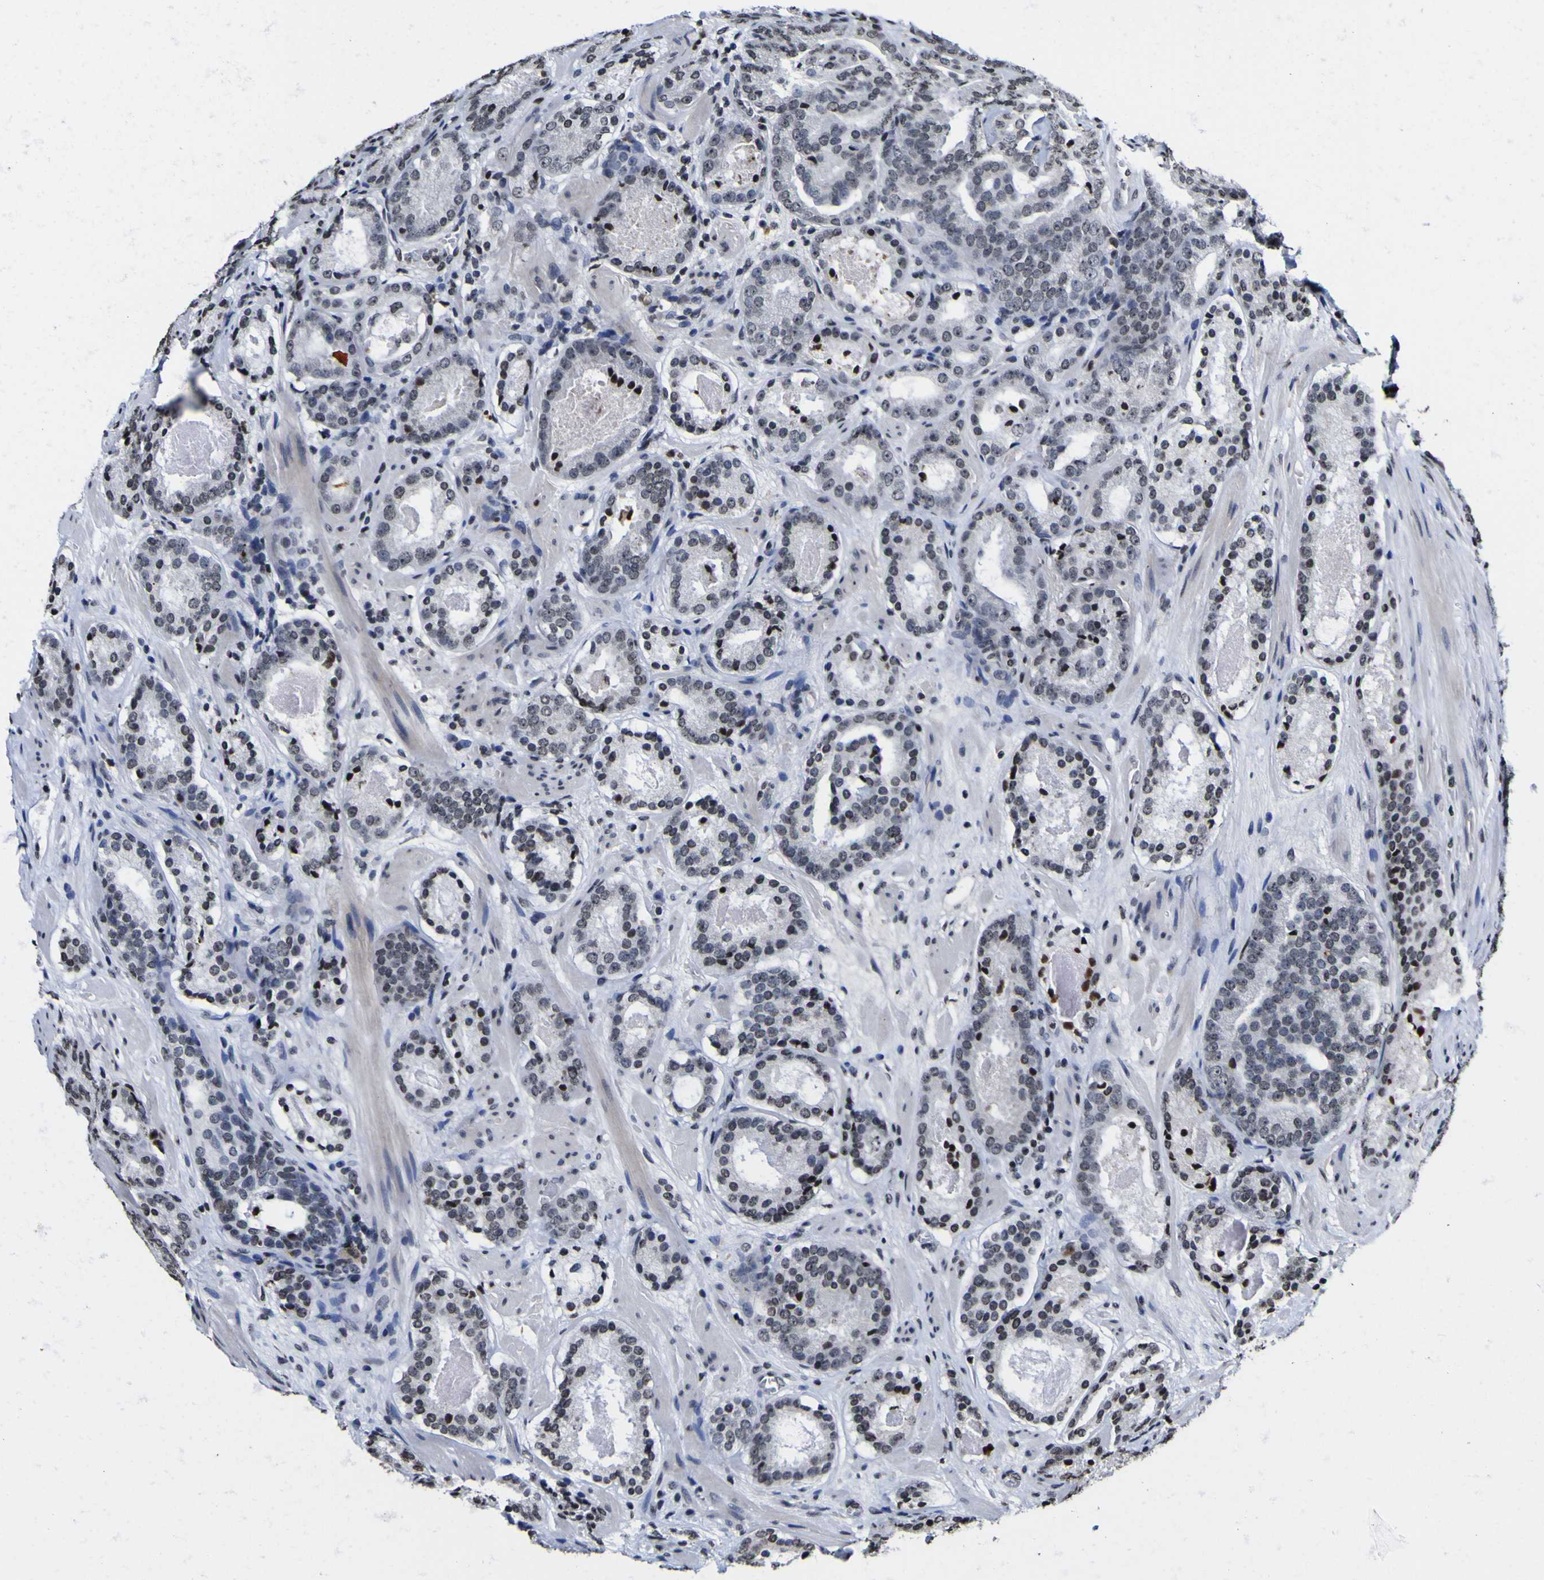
{"staining": {"intensity": "strong", "quantity": "<25%", "location": "nuclear"}, "tissue": "prostate cancer", "cell_type": "Tumor cells", "image_type": "cancer", "snomed": [{"axis": "morphology", "description": "Adenocarcinoma, Low grade"}, {"axis": "topography", "description": "Prostate"}], "caption": "This image shows IHC staining of human prostate adenocarcinoma (low-grade), with medium strong nuclear staining in about <25% of tumor cells.", "gene": "PIAS1", "patient": {"sex": "male", "age": 69}}